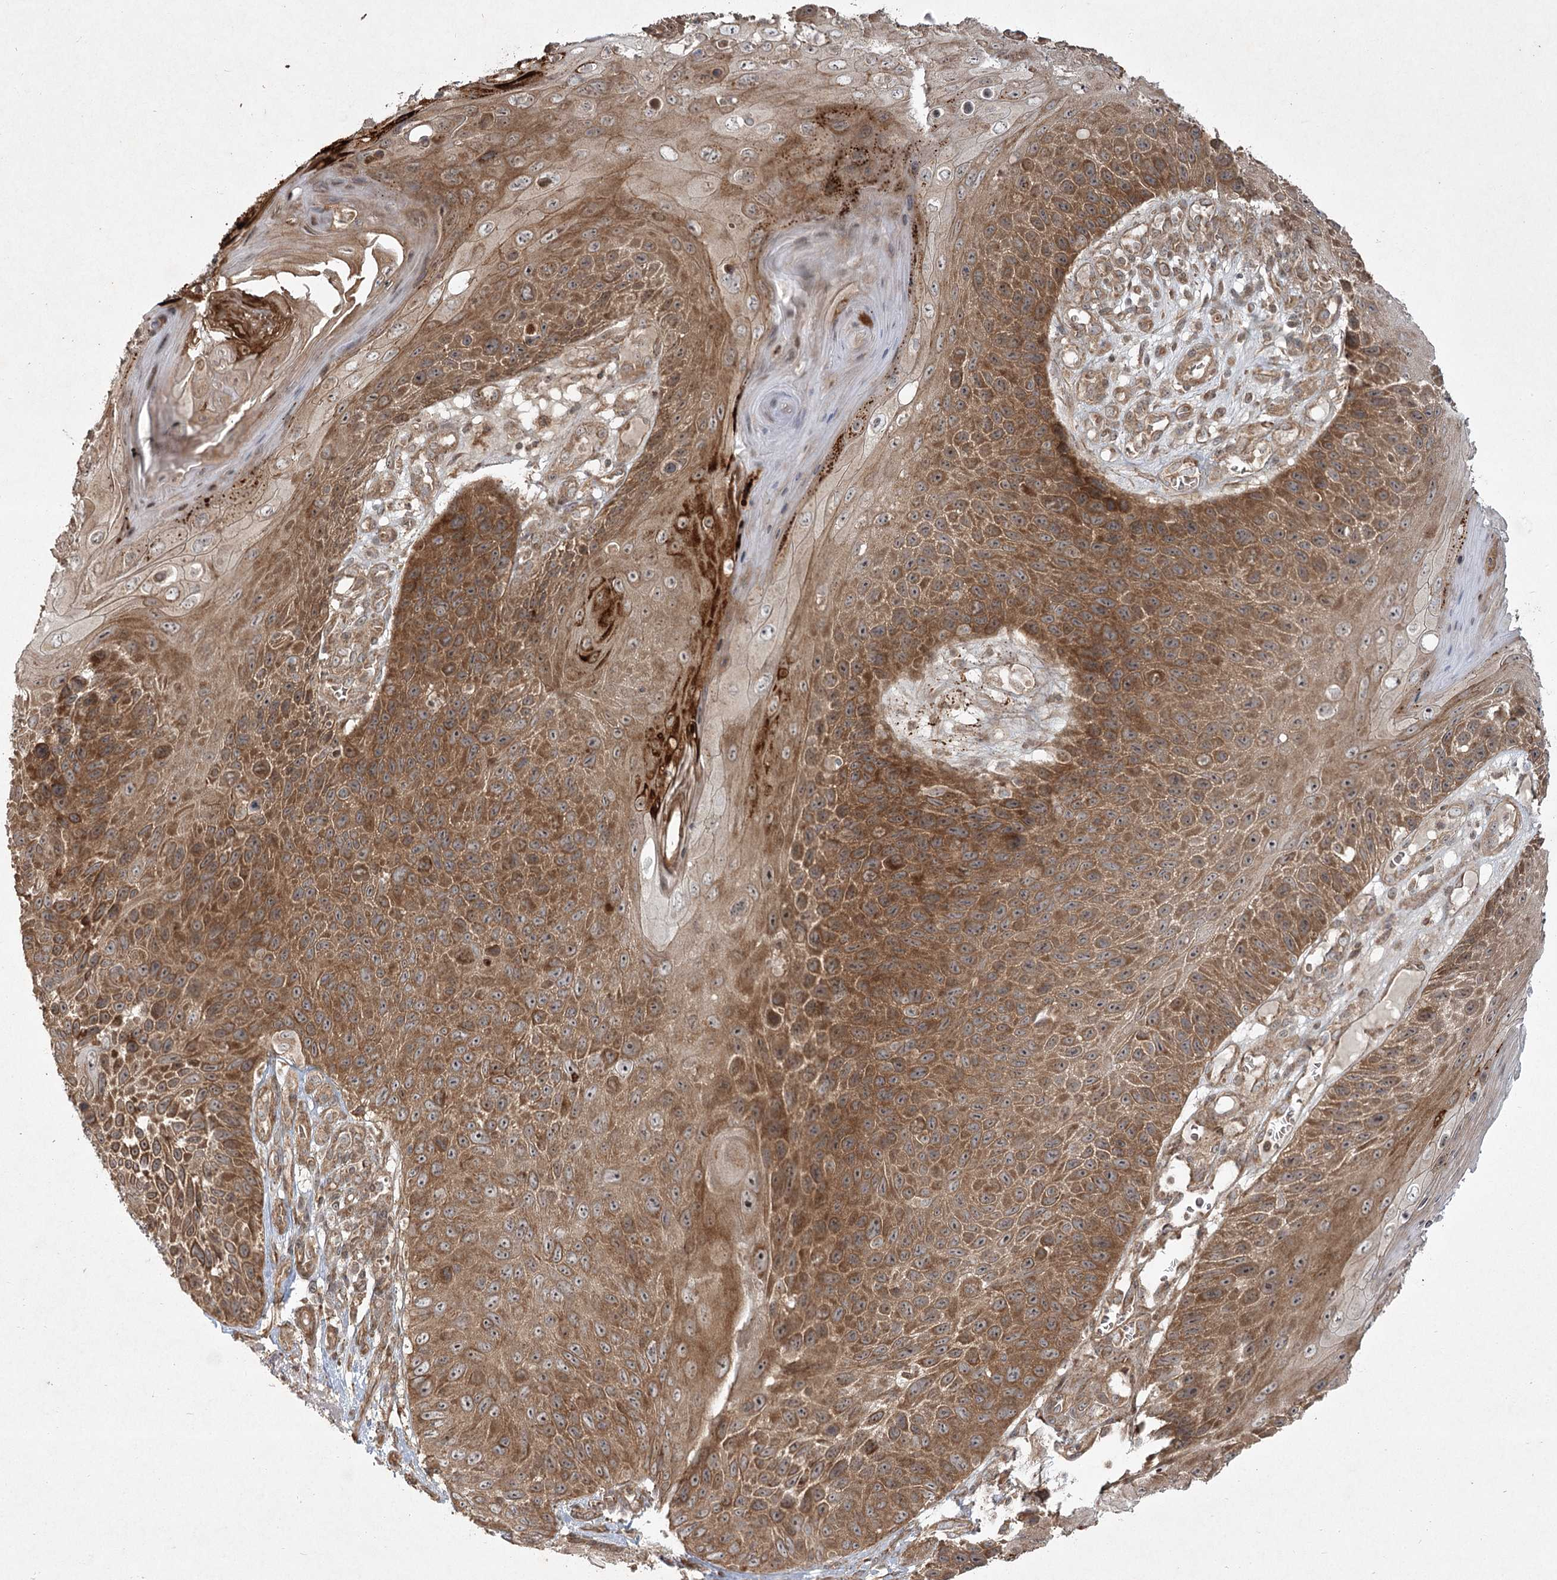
{"staining": {"intensity": "strong", "quantity": ">75%", "location": "cytoplasmic/membranous,nuclear"}, "tissue": "skin cancer", "cell_type": "Tumor cells", "image_type": "cancer", "snomed": [{"axis": "morphology", "description": "Squamous cell carcinoma, NOS"}, {"axis": "topography", "description": "Skin"}], "caption": "This is an image of immunohistochemistry (IHC) staining of skin cancer (squamous cell carcinoma), which shows strong staining in the cytoplasmic/membranous and nuclear of tumor cells.", "gene": "CPLANE1", "patient": {"sex": "female", "age": 88}}